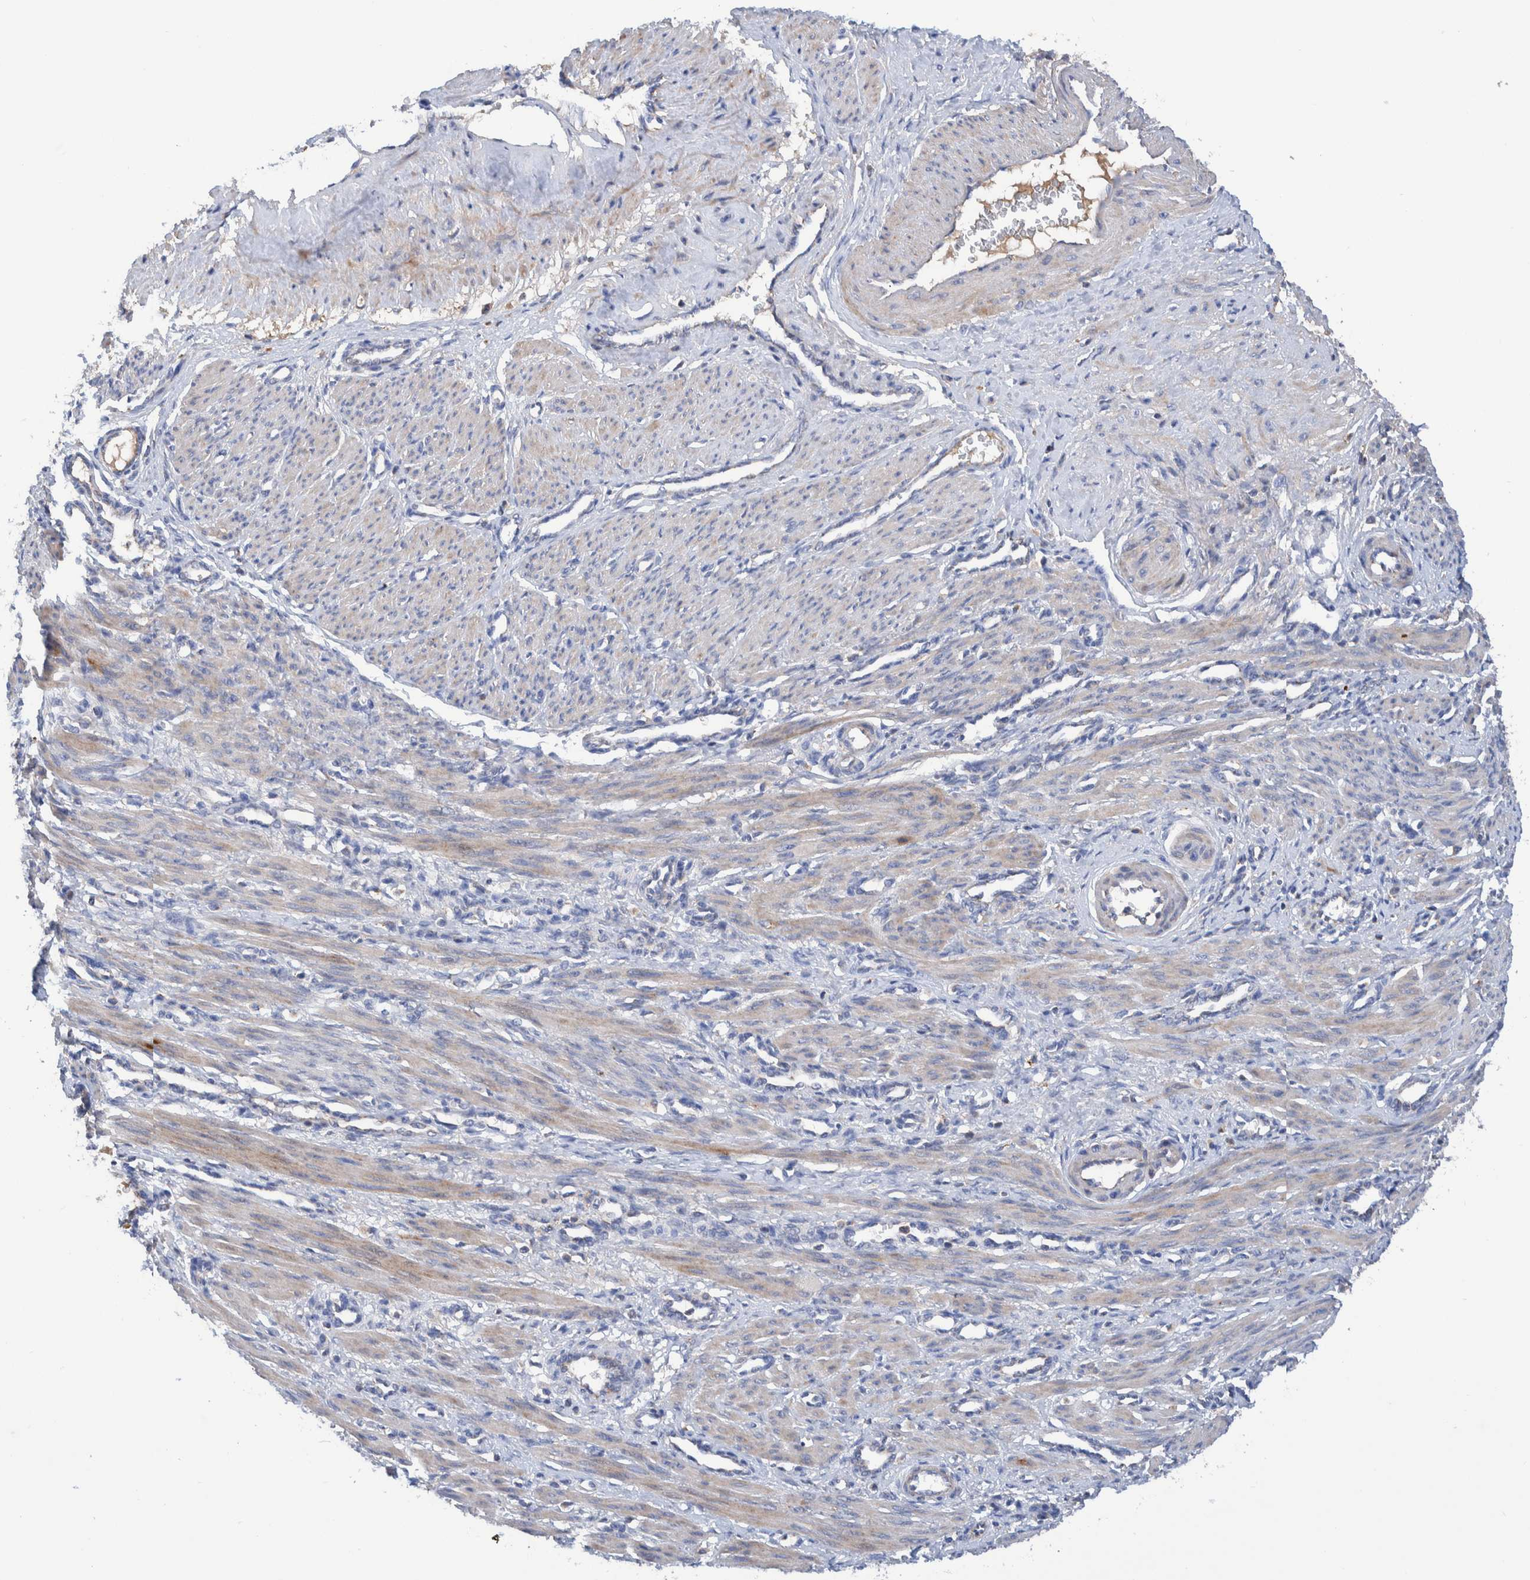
{"staining": {"intensity": "moderate", "quantity": ">75%", "location": "cytoplasmic/membranous"}, "tissue": "smooth muscle", "cell_type": "Smooth muscle cells", "image_type": "normal", "snomed": [{"axis": "morphology", "description": "Normal tissue, NOS"}, {"axis": "topography", "description": "Endometrium"}], "caption": "Immunohistochemical staining of unremarkable smooth muscle reveals moderate cytoplasmic/membranous protein staining in approximately >75% of smooth muscle cells. (Stains: DAB in brown, nuclei in blue, Microscopy: brightfield microscopy at high magnification).", "gene": "DECR1", "patient": {"sex": "female", "age": 33}}